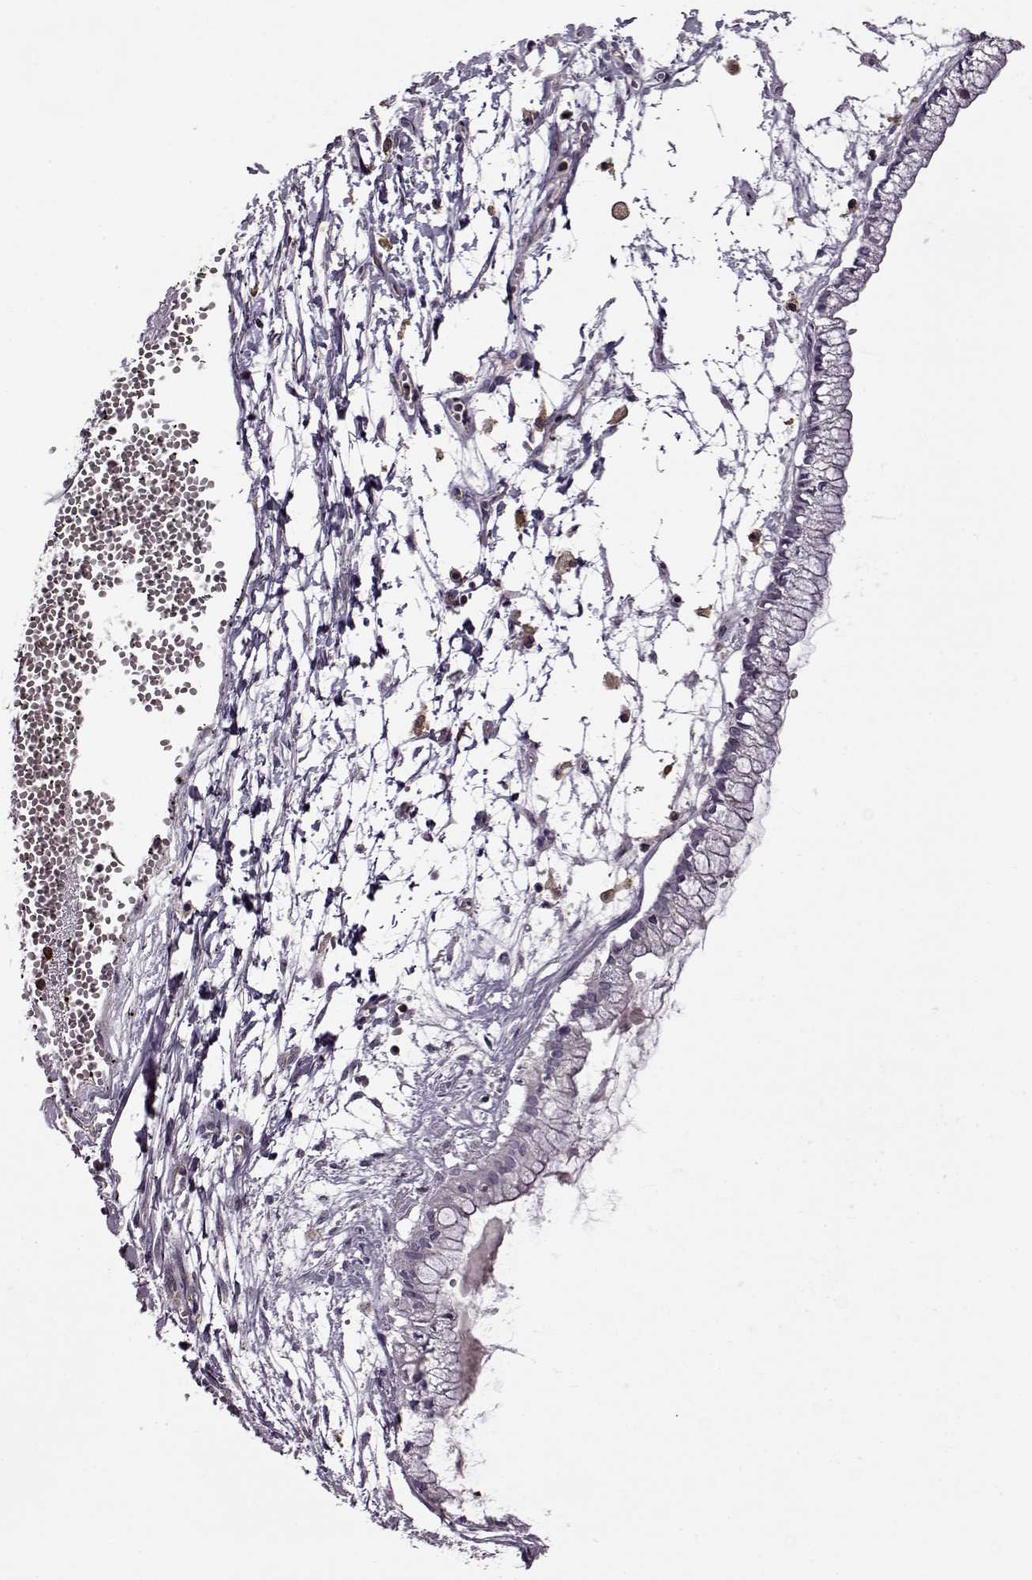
{"staining": {"intensity": "negative", "quantity": "none", "location": "none"}, "tissue": "ovarian cancer", "cell_type": "Tumor cells", "image_type": "cancer", "snomed": [{"axis": "morphology", "description": "Cystadenocarcinoma, mucinous, NOS"}, {"axis": "topography", "description": "Ovary"}], "caption": "DAB (3,3'-diaminobenzidine) immunohistochemical staining of human mucinous cystadenocarcinoma (ovarian) reveals no significant expression in tumor cells.", "gene": "MTSS1", "patient": {"sex": "female", "age": 67}}